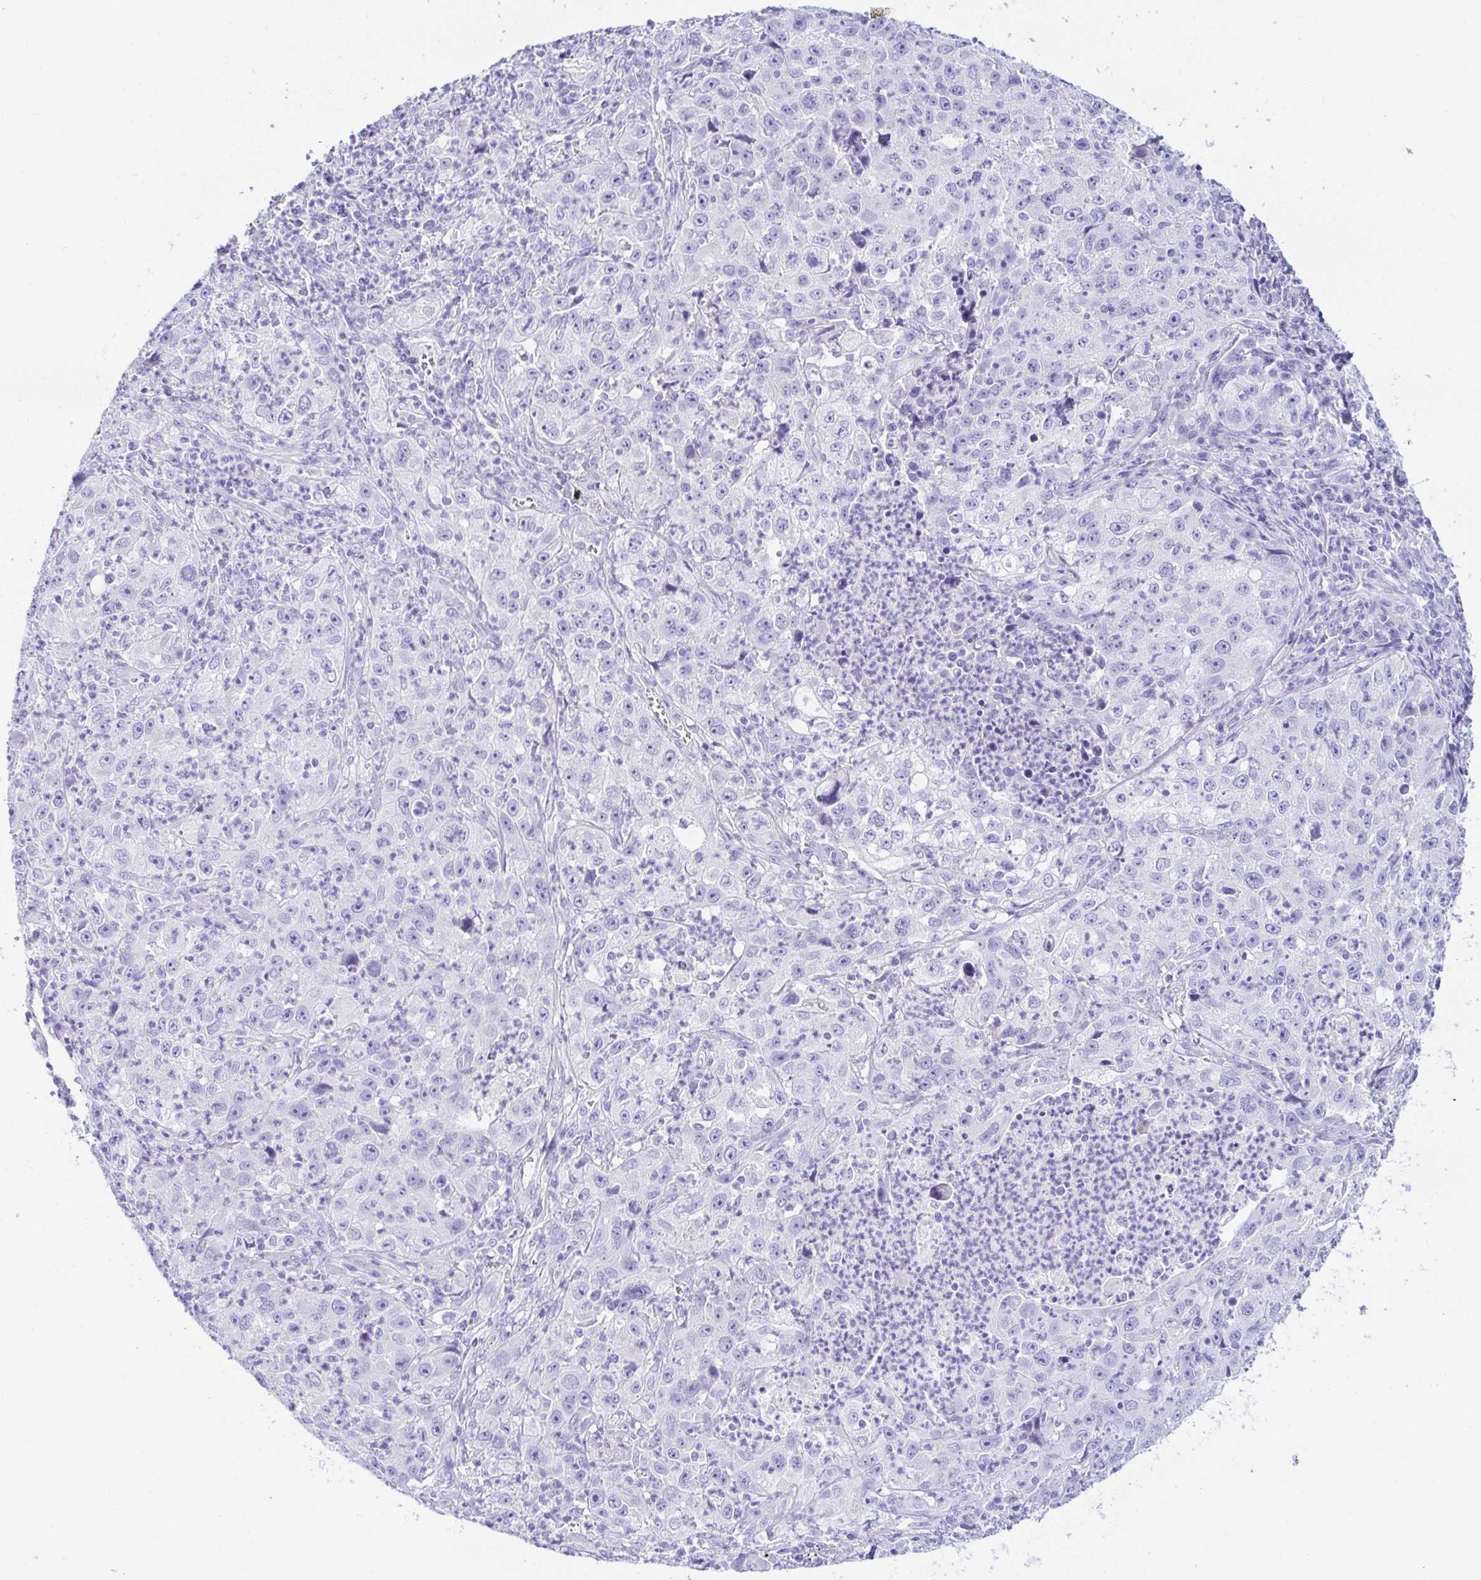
{"staining": {"intensity": "negative", "quantity": "none", "location": "none"}, "tissue": "lung cancer", "cell_type": "Tumor cells", "image_type": "cancer", "snomed": [{"axis": "morphology", "description": "Squamous cell carcinoma, NOS"}, {"axis": "topography", "description": "Lung"}], "caption": "DAB (3,3'-diaminobenzidine) immunohistochemical staining of lung squamous cell carcinoma shows no significant positivity in tumor cells.", "gene": "PAX8", "patient": {"sex": "male", "age": 71}}